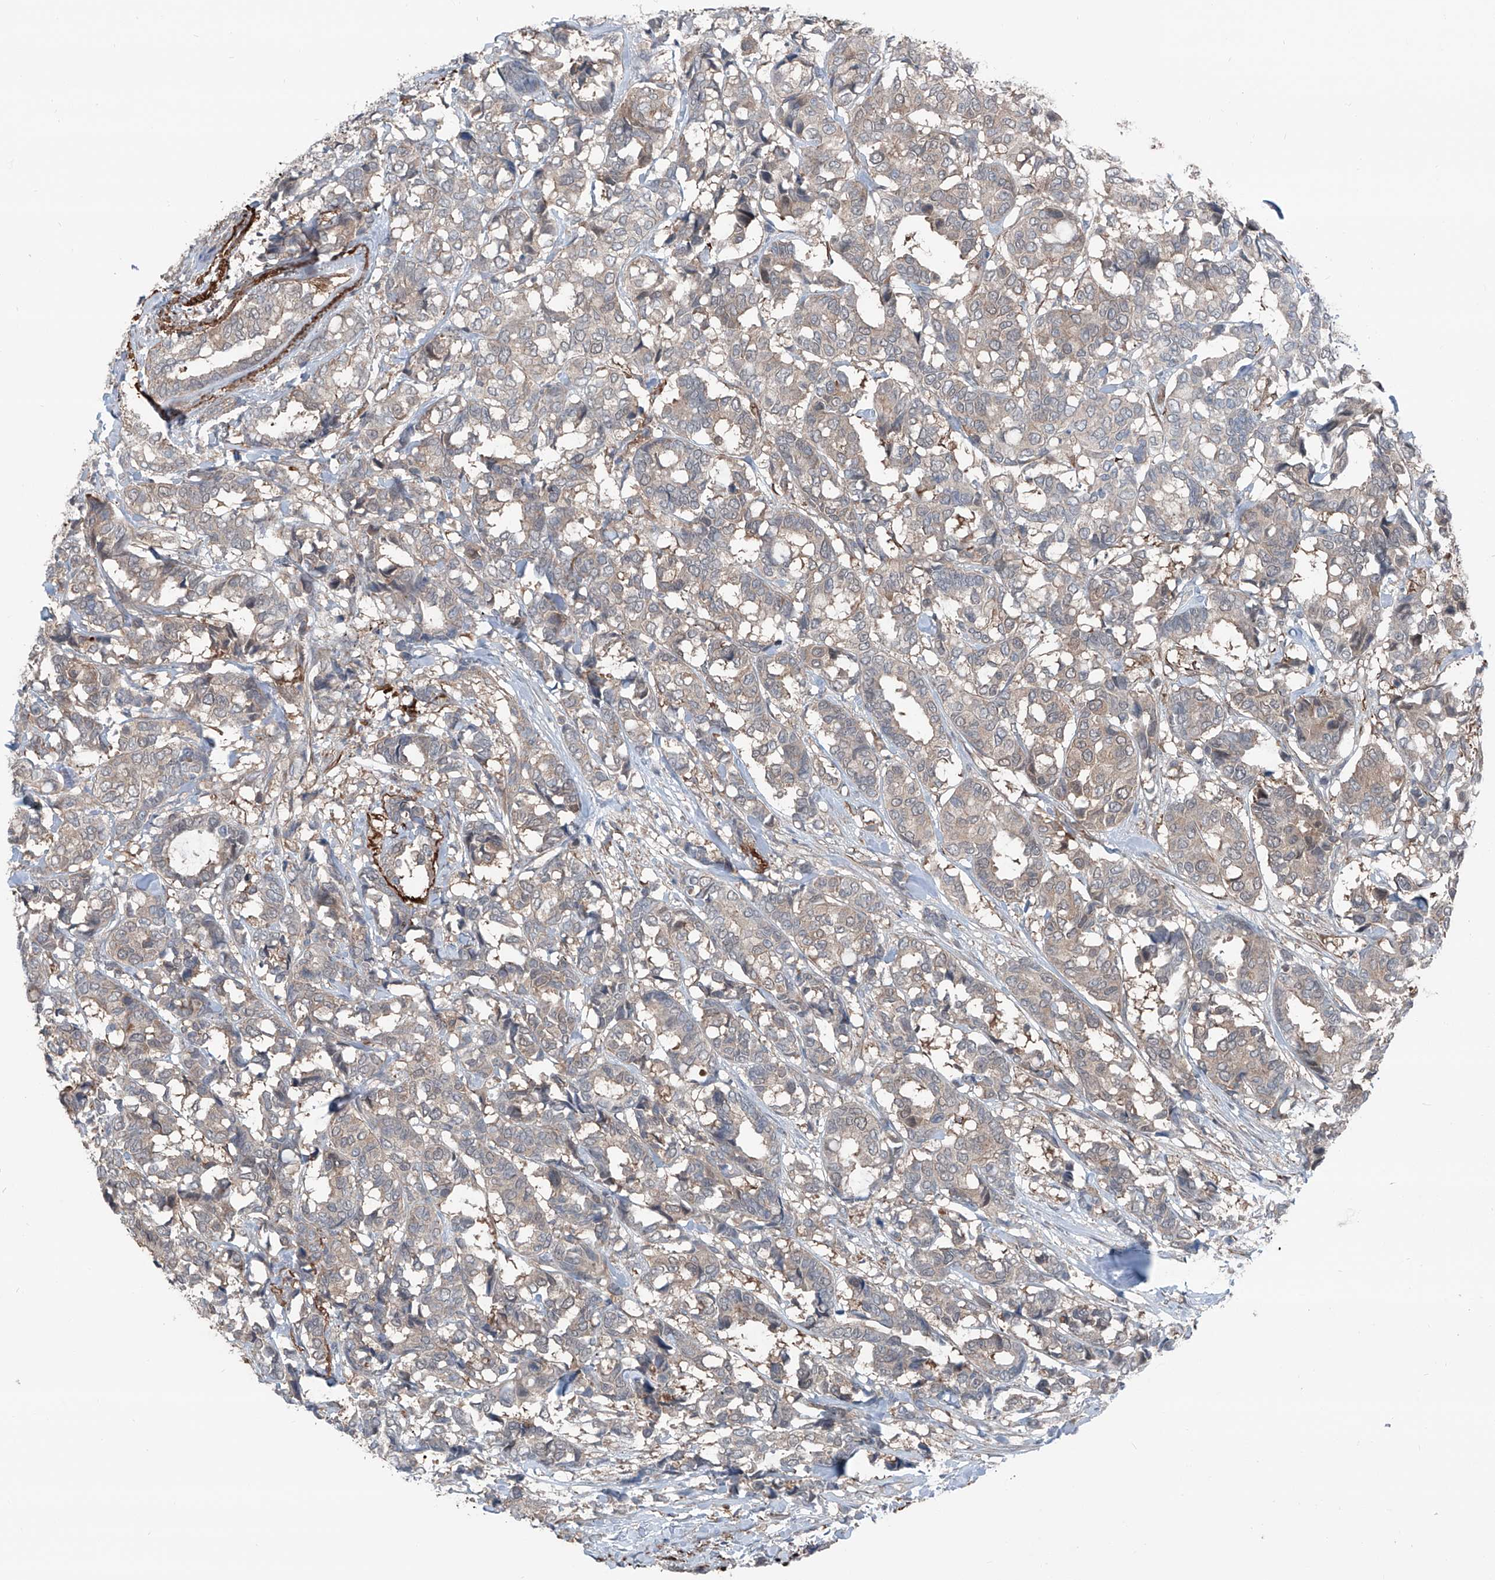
{"staining": {"intensity": "weak", "quantity": "<25%", "location": "cytoplasmic/membranous"}, "tissue": "breast cancer", "cell_type": "Tumor cells", "image_type": "cancer", "snomed": [{"axis": "morphology", "description": "Duct carcinoma"}, {"axis": "topography", "description": "Breast"}], "caption": "The photomicrograph exhibits no staining of tumor cells in intraductal carcinoma (breast). Brightfield microscopy of IHC stained with DAB (3,3'-diaminobenzidine) (brown) and hematoxylin (blue), captured at high magnification.", "gene": "HSPB11", "patient": {"sex": "female", "age": 87}}